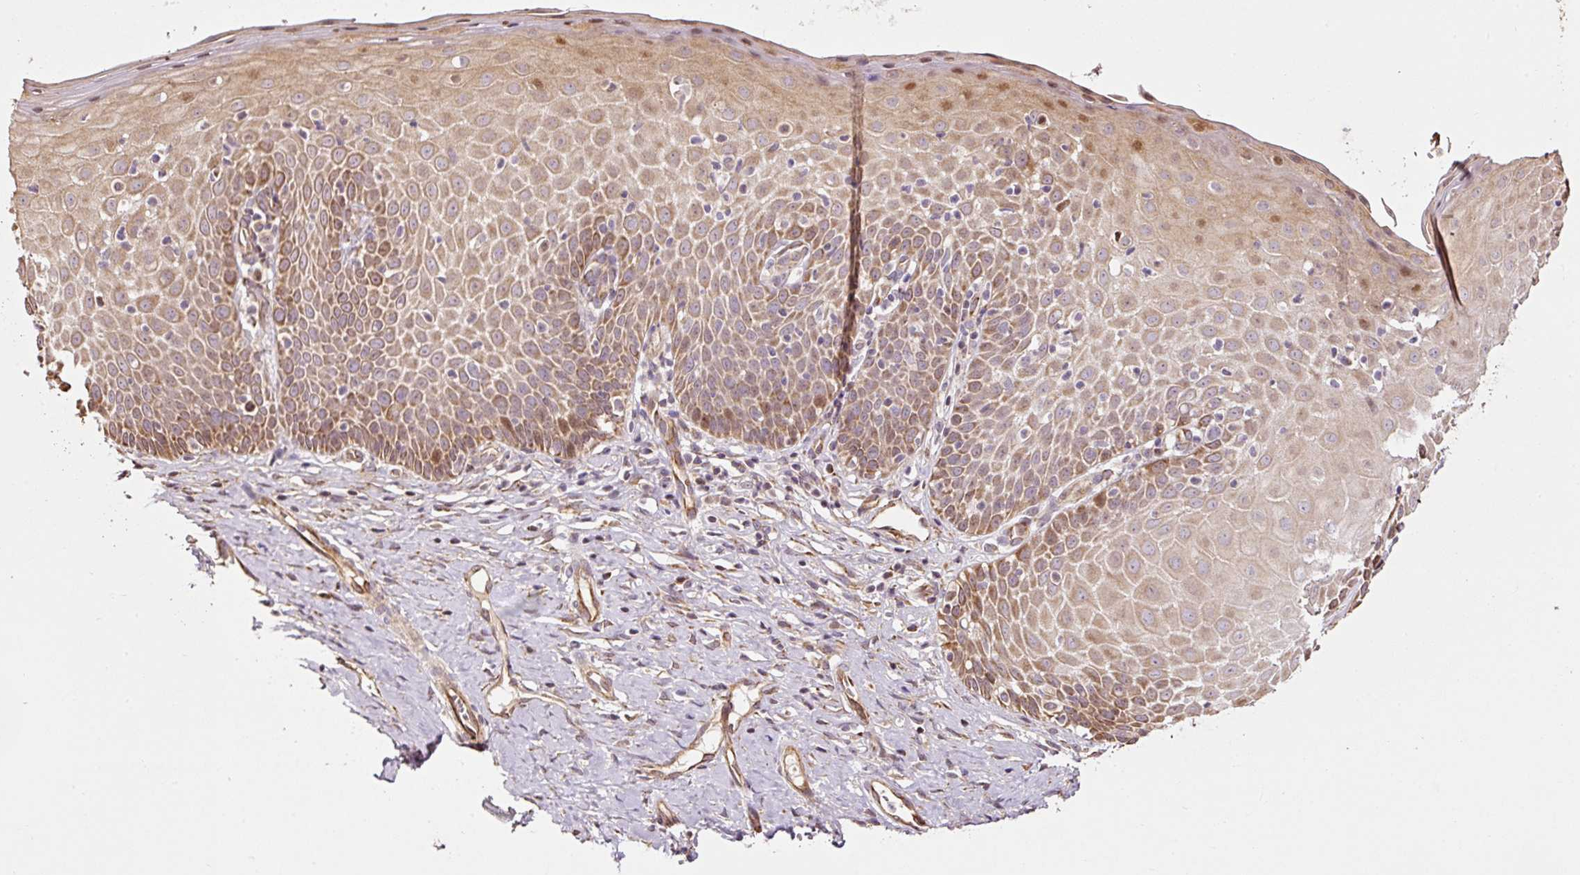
{"staining": {"intensity": "moderate", "quantity": "25%-75%", "location": "cytoplasmic/membranous,nuclear"}, "tissue": "cervix", "cell_type": "Glandular cells", "image_type": "normal", "snomed": [{"axis": "morphology", "description": "Normal tissue, NOS"}, {"axis": "topography", "description": "Cervix"}], "caption": "High-magnification brightfield microscopy of benign cervix stained with DAB (3,3'-diaminobenzidine) (brown) and counterstained with hematoxylin (blue). glandular cells exhibit moderate cytoplasmic/membranous,nuclear staining is seen in approximately25%-75% of cells. (DAB (3,3'-diaminobenzidine) IHC, brown staining for protein, blue staining for nuclei).", "gene": "ETF1", "patient": {"sex": "female", "age": 36}}